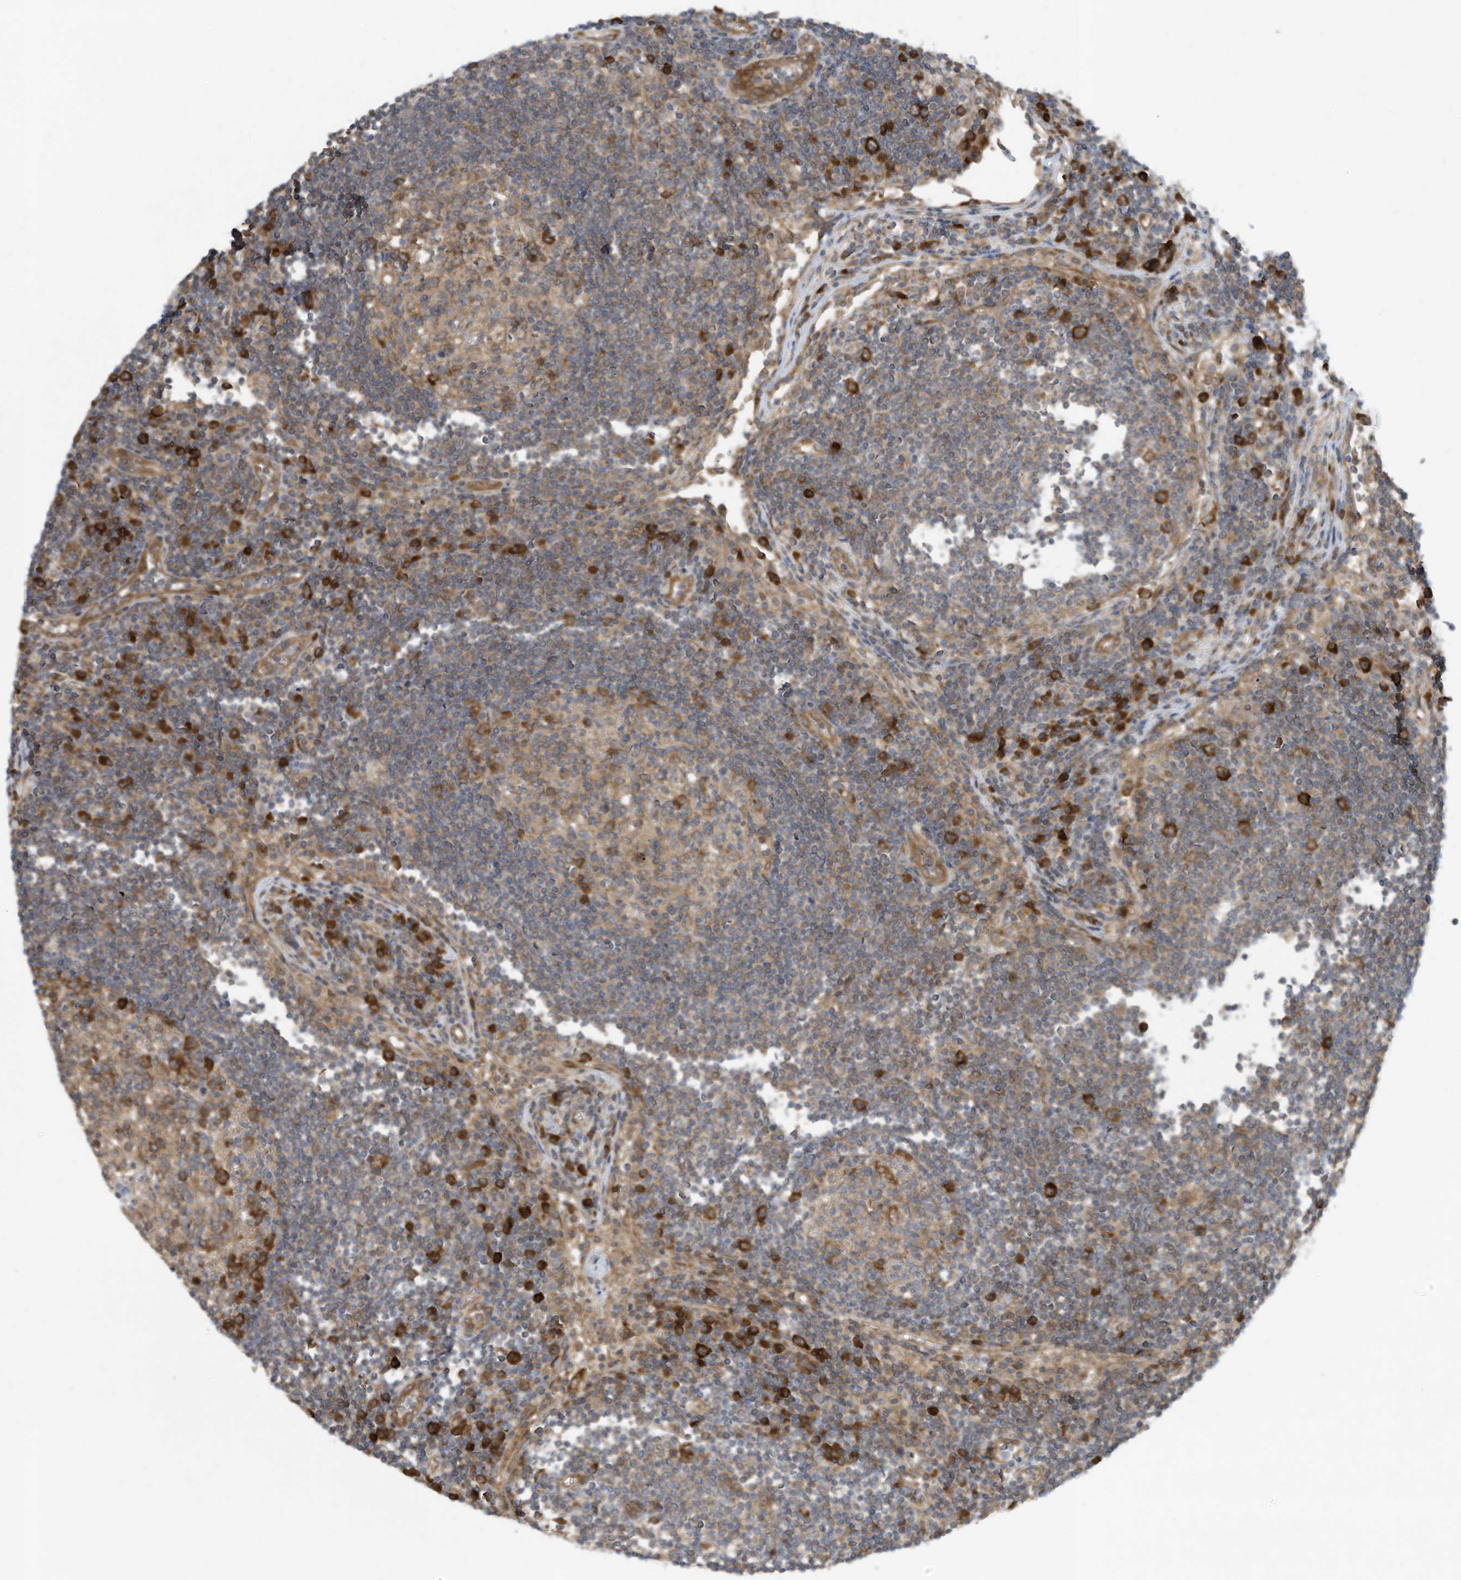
{"staining": {"intensity": "moderate", "quantity": "25%-75%", "location": "cytoplasmic/membranous"}, "tissue": "lymph node", "cell_type": "Germinal center cells", "image_type": "normal", "snomed": [{"axis": "morphology", "description": "Normal tissue, NOS"}, {"axis": "topography", "description": "Lymph node"}], "caption": "Protein expression by immunohistochemistry displays moderate cytoplasmic/membranous expression in approximately 25%-75% of germinal center cells in unremarkable lymph node. The protein of interest is shown in brown color, while the nuclei are stained blue.", "gene": "USE1", "patient": {"sex": "female", "age": 53}}